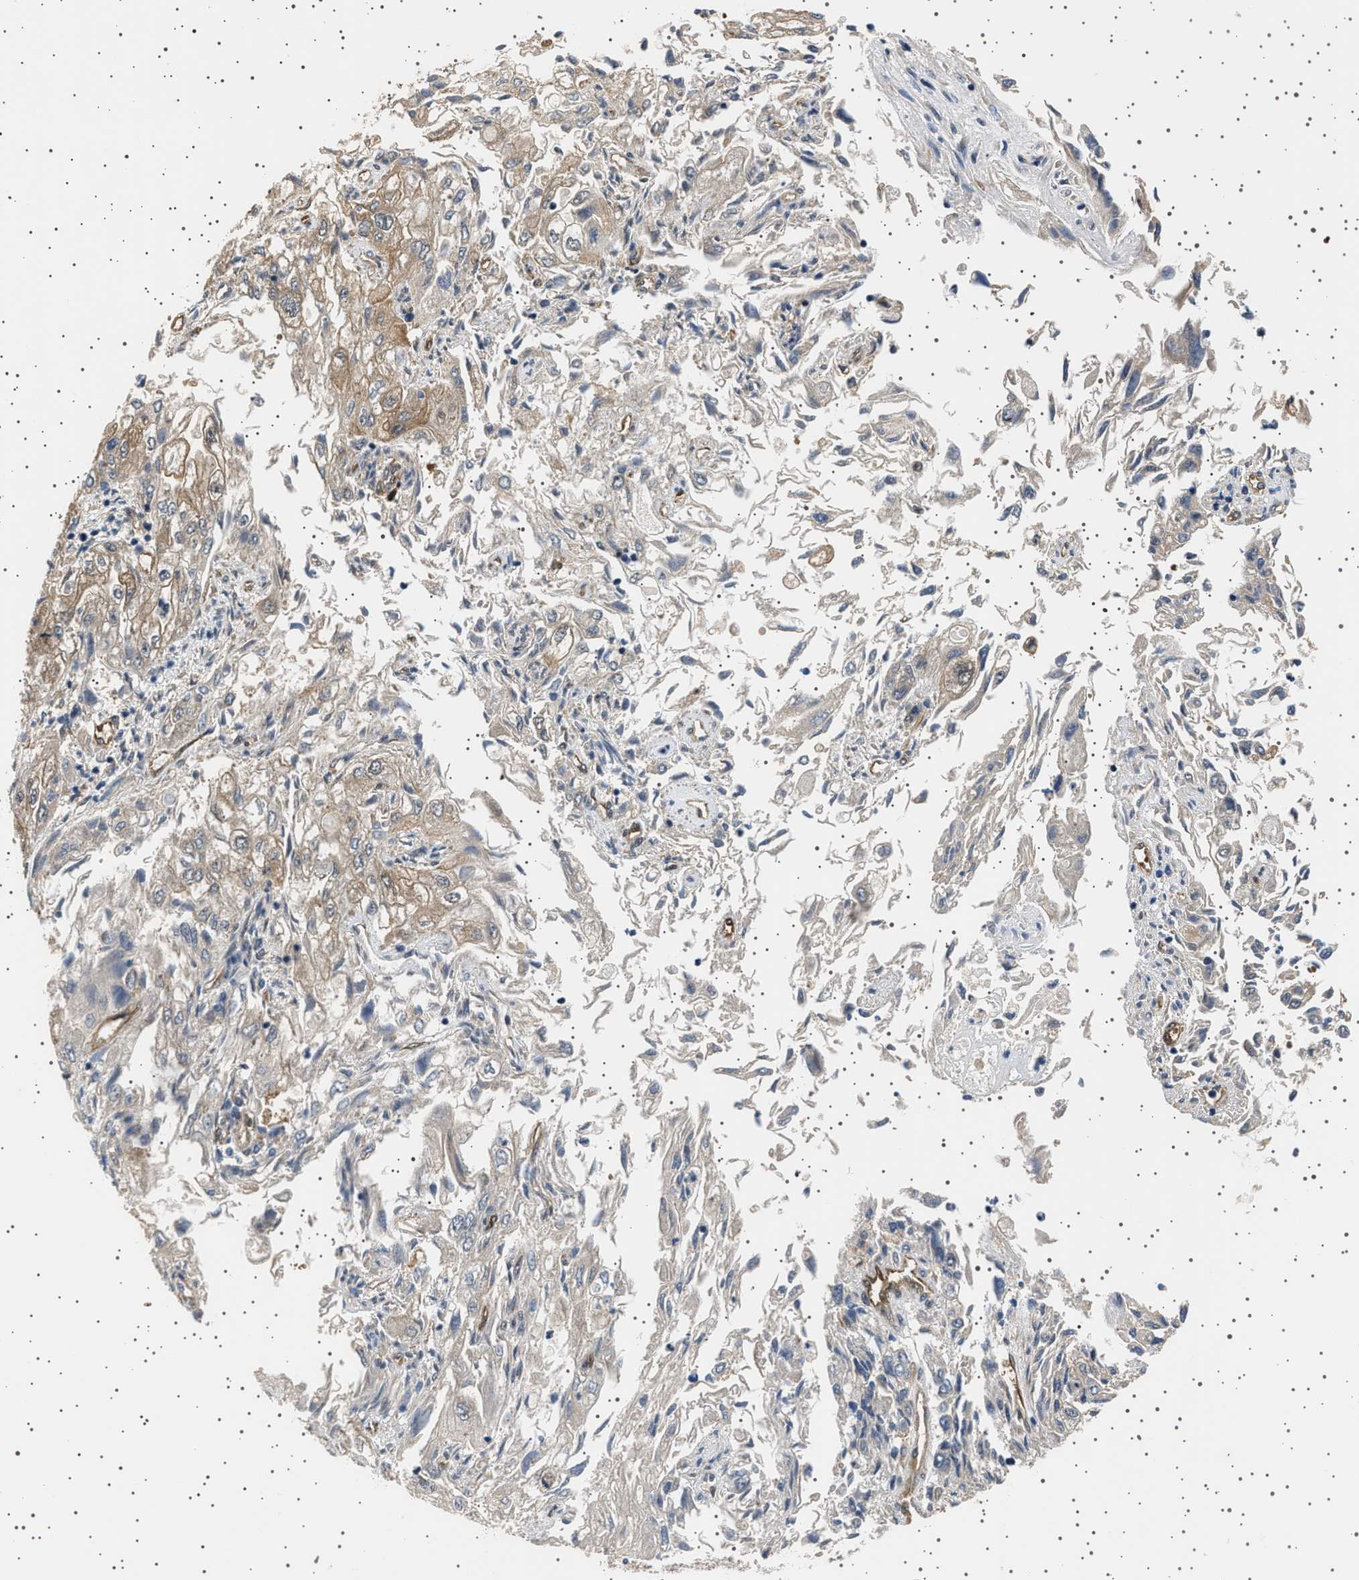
{"staining": {"intensity": "weak", "quantity": "<25%", "location": "cytoplasmic/membranous"}, "tissue": "endometrial cancer", "cell_type": "Tumor cells", "image_type": "cancer", "snomed": [{"axis": "morphology", "description": "Adenocarcinoma, NOS"}, {"axis": "topography", "description": "Endometrium"}], "caption": "The image reveals no staining of tumor cells in endometrial cancer (adenocarcinoma).", "gene": "BAG3", "patient": {"sex": "female", "age": 49}}